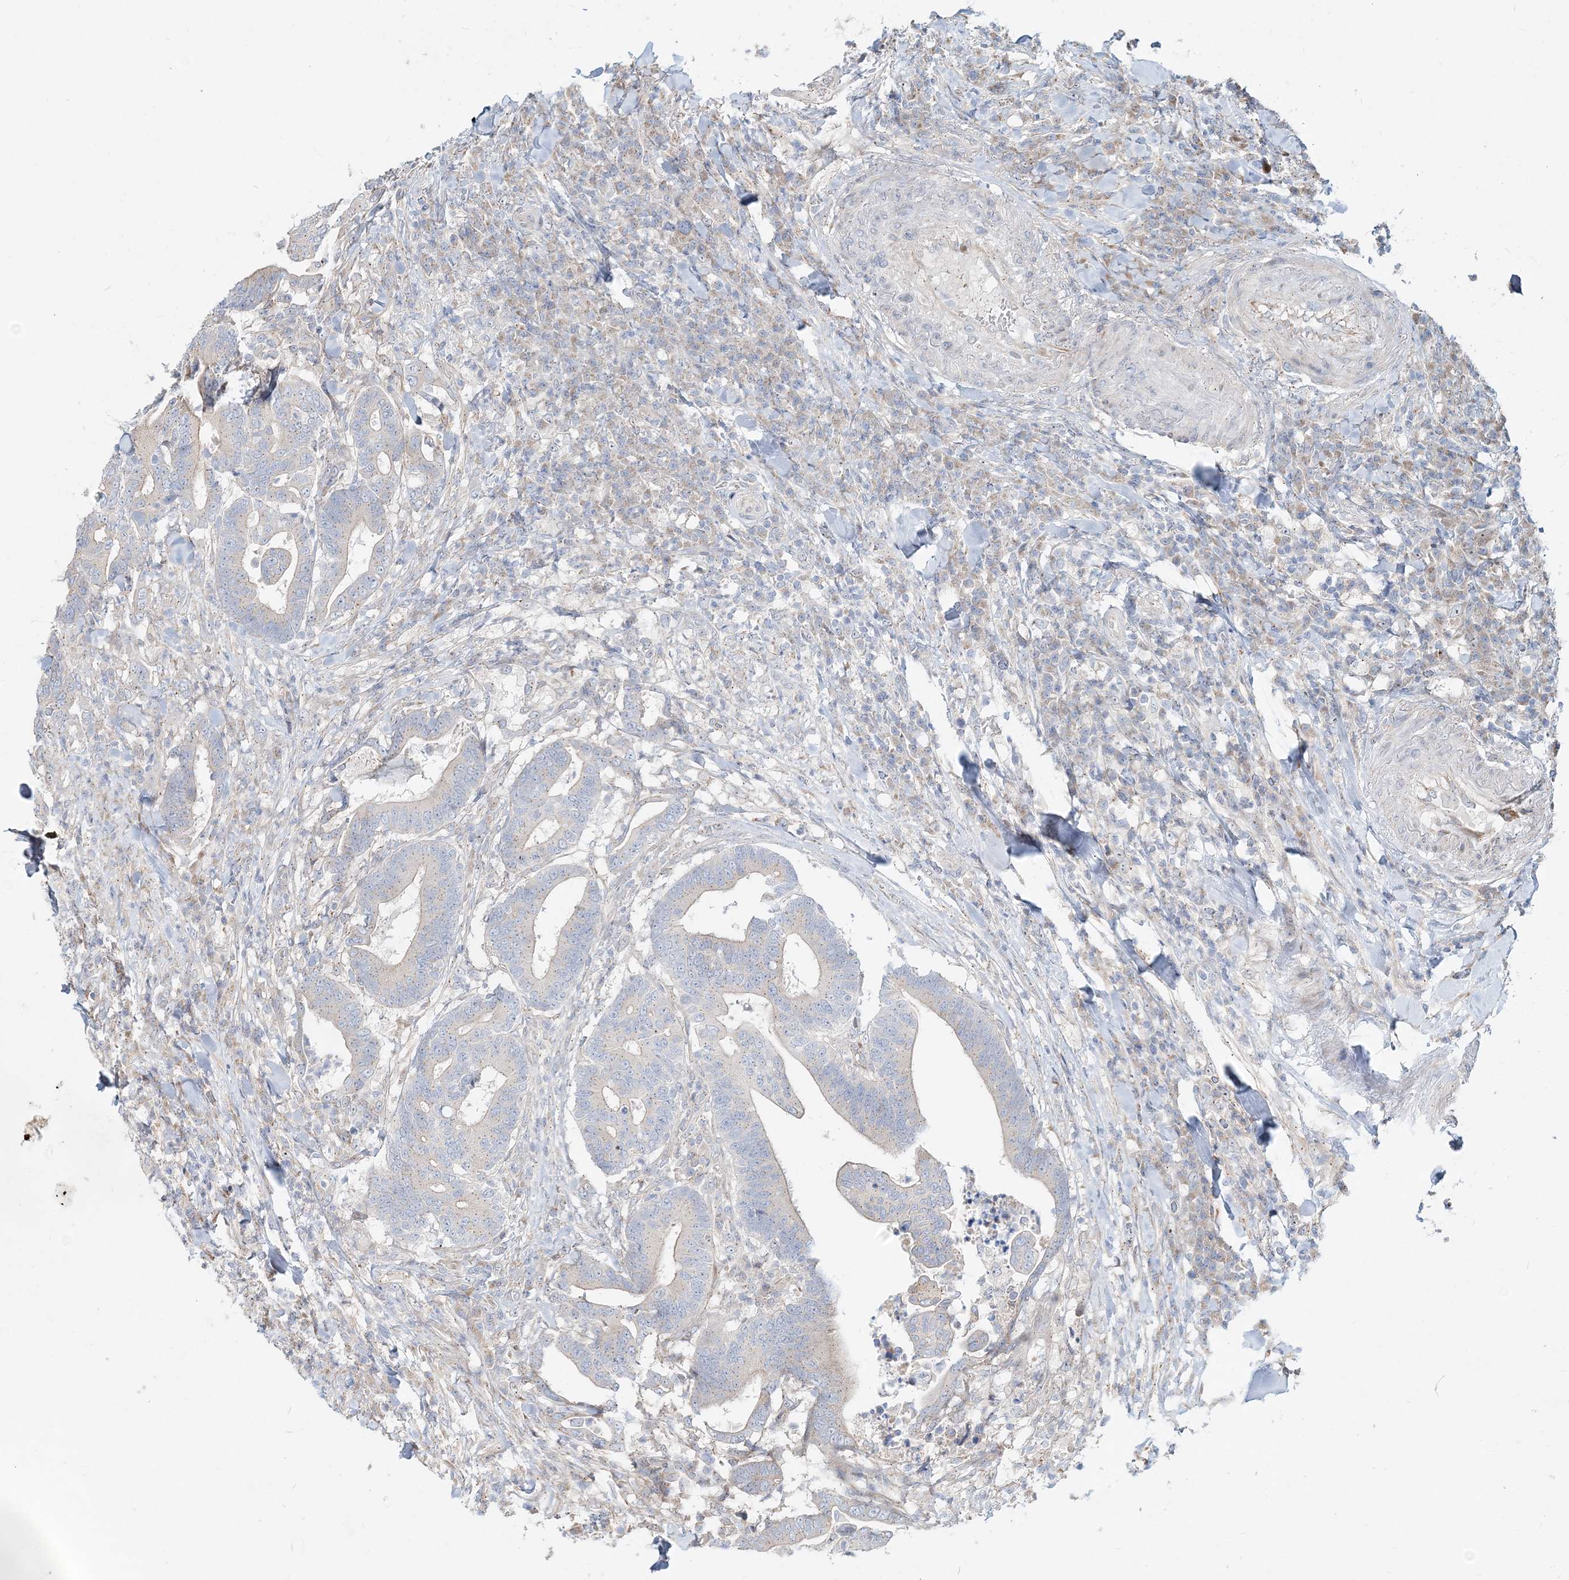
{"staining": {"intensity": "negative", "quantity": "none", "location": "none"}, "tissue": "colorectal cancer", "cell_type": "Tumor cells", "image_type": "cancer", "snomed": [{"axis": "morphology", "description": "Adenocarcinoma, NOS"}, {"axis": "topography", "description": "Colon"}], "caption": "IHC histopathology image of neoplastic tissue: human colorectal cancer (adenocarcinoma) stained with DAB displays no significant protein expression in tumor cells.", "gene": "CXXC5", "patient": {"sex": "female", "age": 66}}